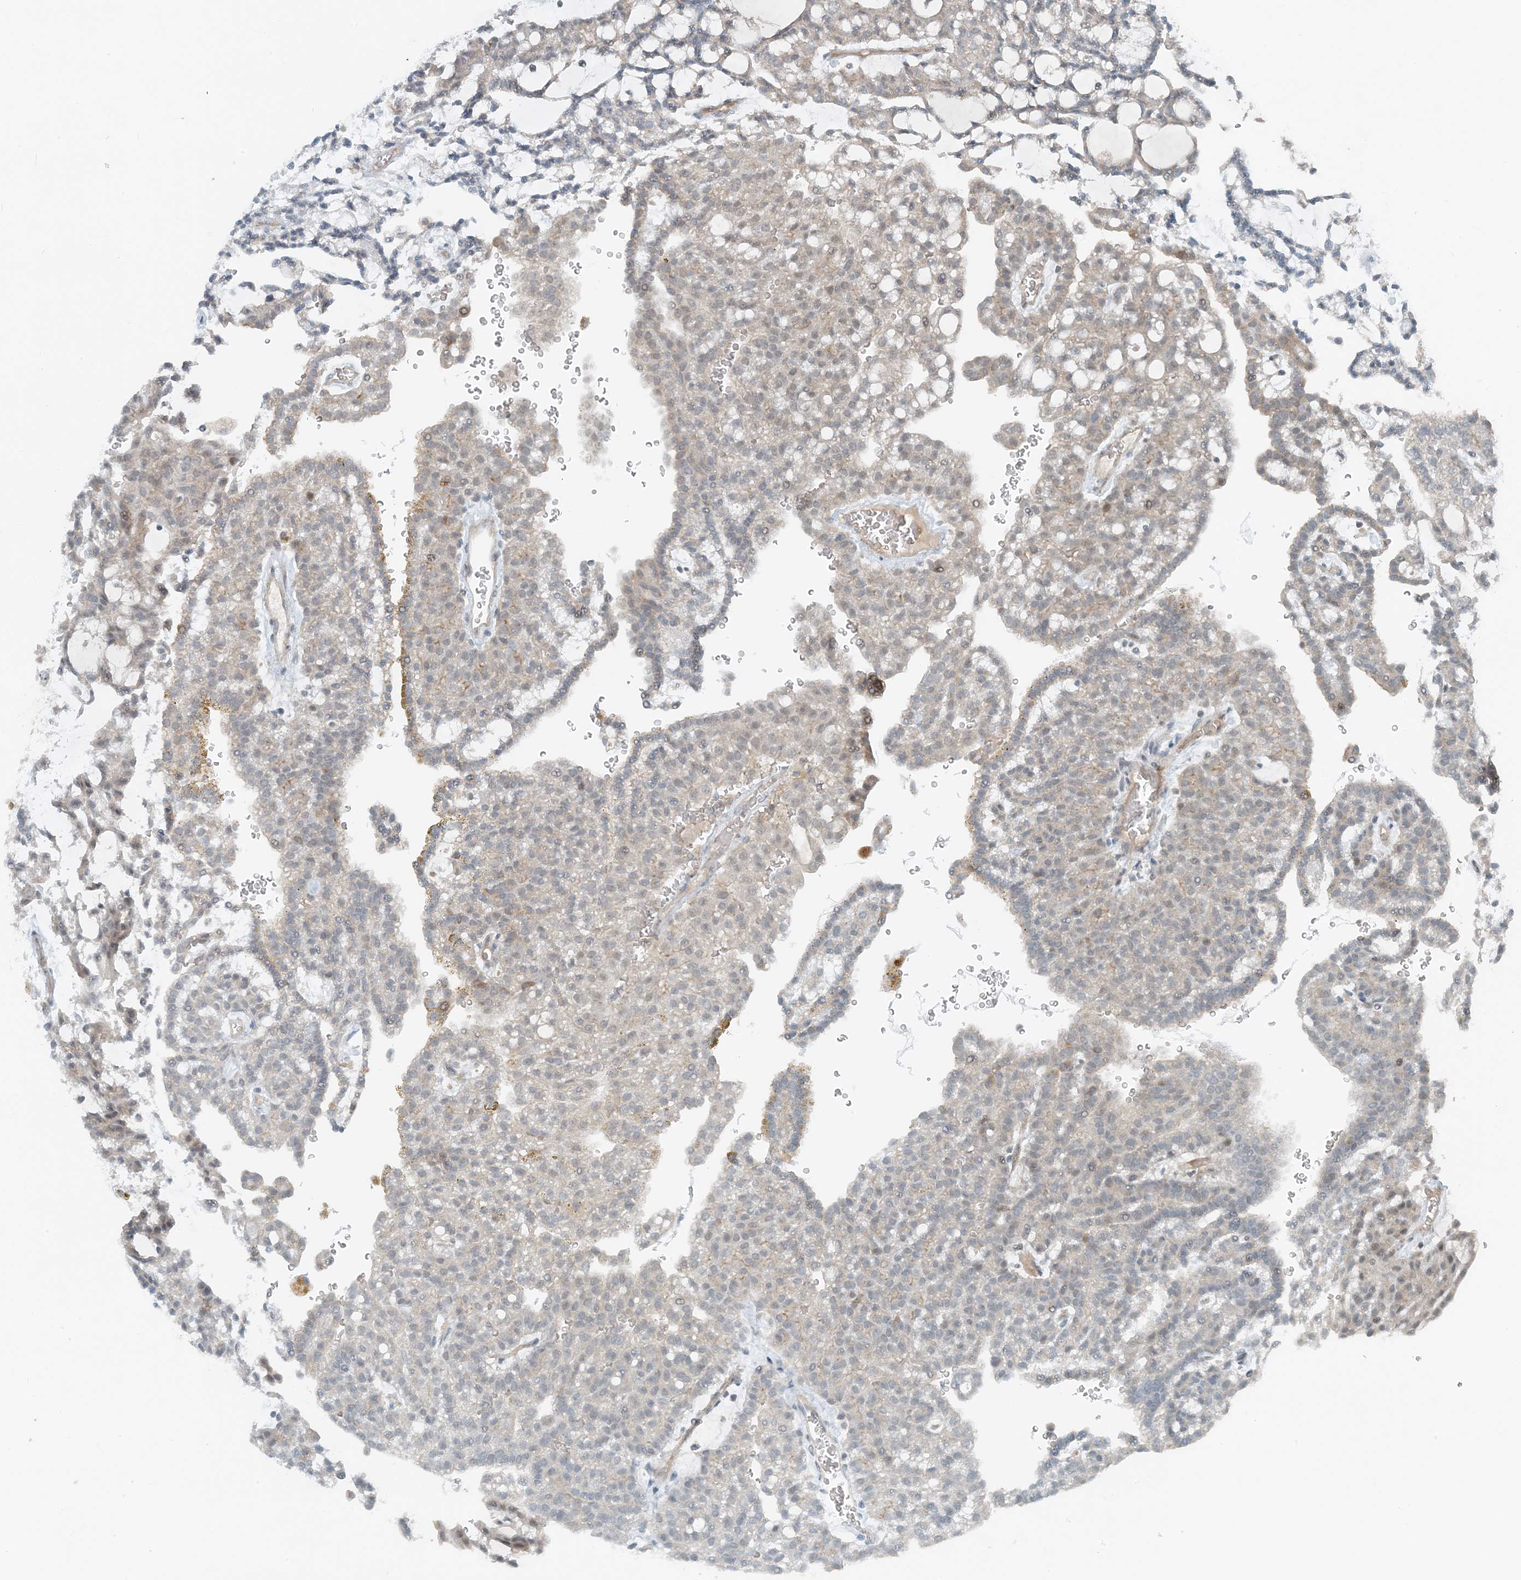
{"staining": {"intensity": "weak", "quantity": "<25%", "location": "cytoplasmic/membranous,nuclear"}, "tissue": "renal cancer", "cell_type": "Tumor cells", "image_type": "cancer", "snomed": [{"axis": "morphology", "description": "Adenocarcinoma, NOS"}, {"axis": "topography", "description": "Kidney"}], "caption": "Tumor cells show no significant protein positivity in renal cancer (adenocarcinoma).", "gene": "MITD1", "patient": {"sex": "male", "age": 63}}